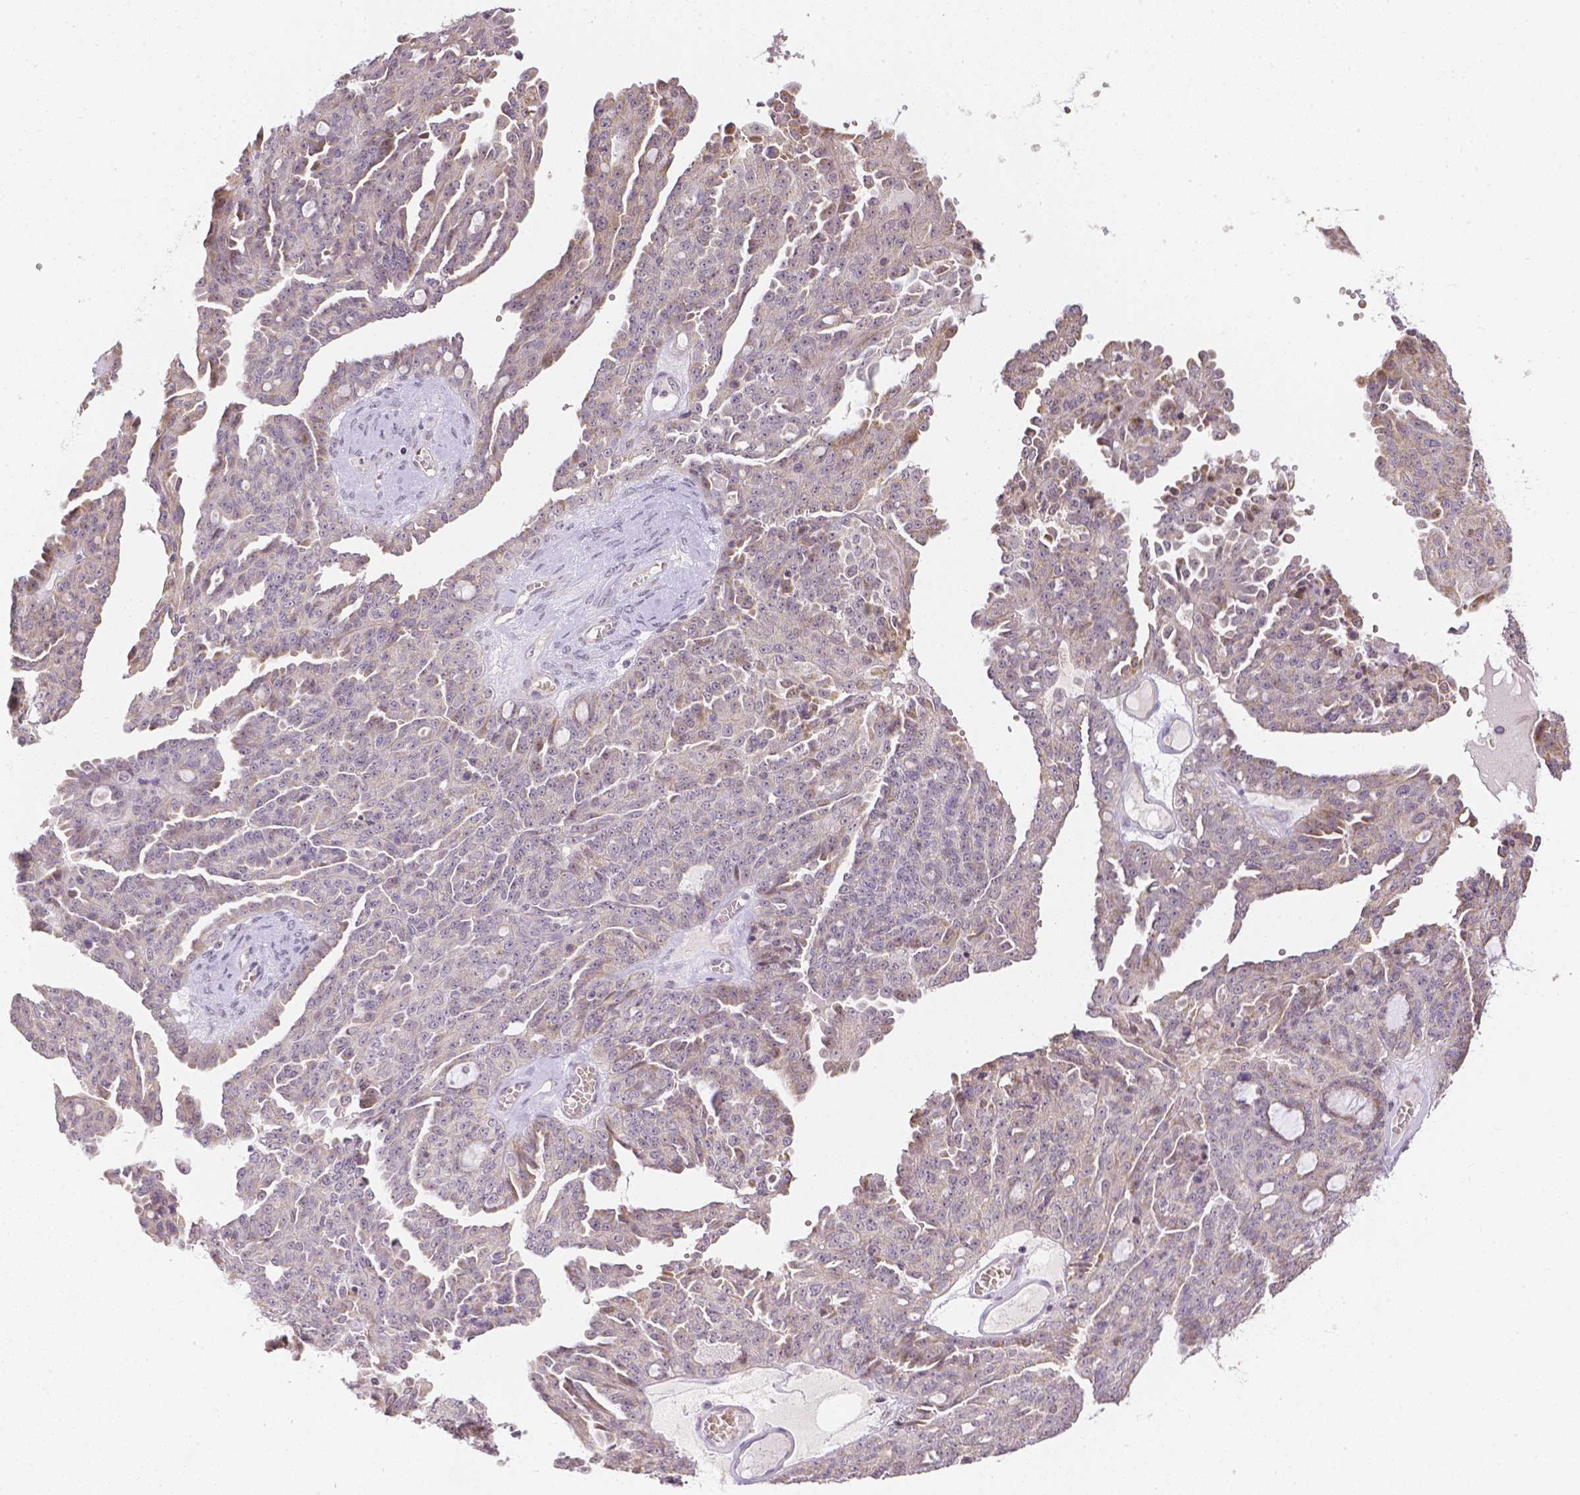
{"staining": {"intensity": "negative", "quantity": "none", "location": "none"}, "tissue": "ovarian cancer", "cell_type": "Tumor cells", "image_type": "cancer", "snomed": [{"axis": "morphology", "description": "Cystadenocarcinoma, serous, NOS"}, {"axis": "topography", "description": "Ovary"}], "caption": "This micrograph is of ovarian cancer (serous cystadenocarcinoma) stained with immunohistochemistry (IHC) to label a protein in brown with the nuclei are counter-stained blue. There is no expression in tumor cells. The staining is performed using DAB brown chromogen with nuclei counter-stained in using hematoxylin.", "gene": "ZNF280B", "patient": {"sex": "female", "age": 71}}